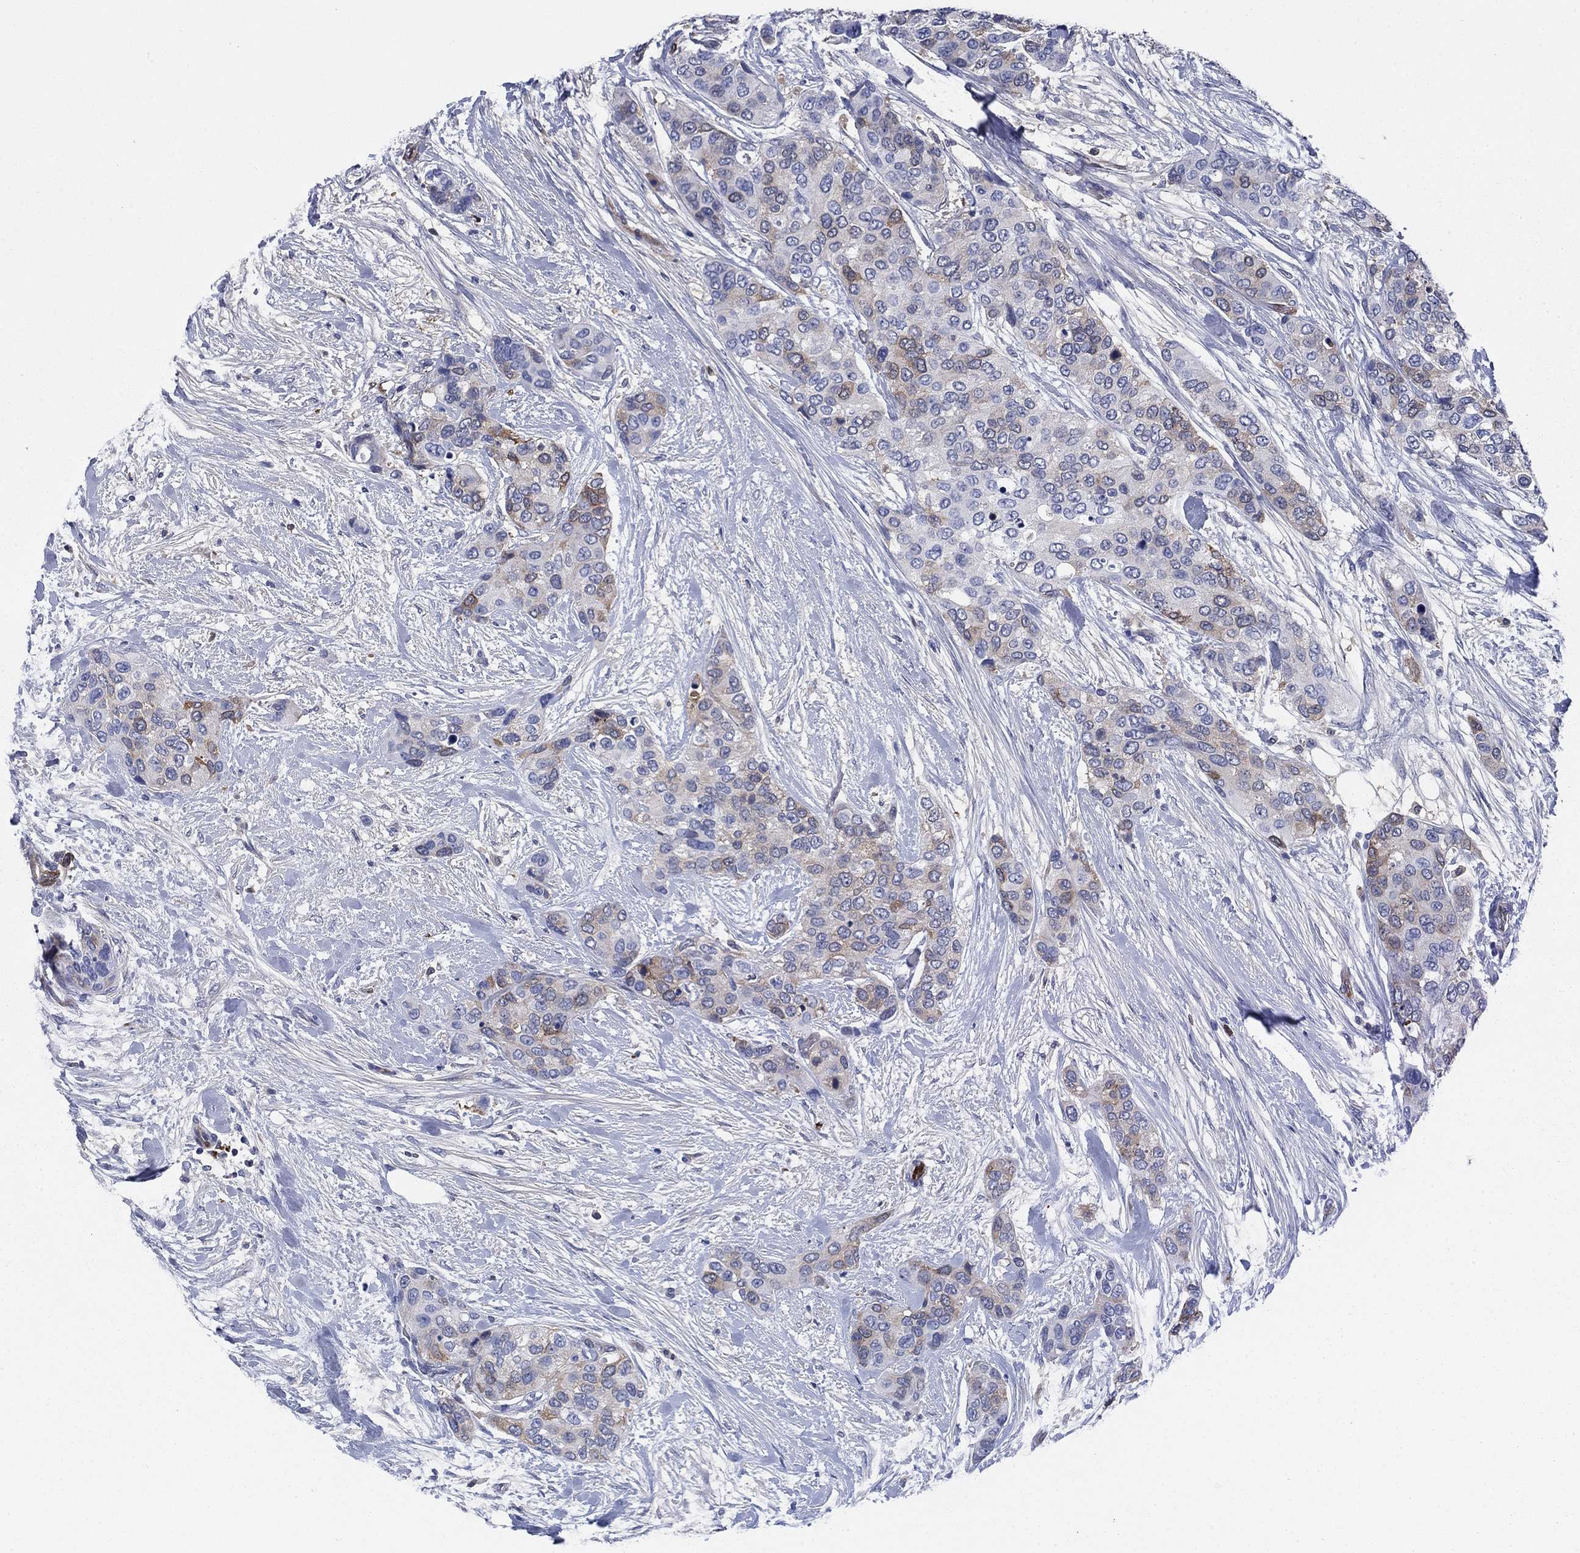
{"staining": {"intensity": "moderate", "quantity": "<25%", "location": "cytoplasmic/membranous"}, "tissue": "urothelial cancer", "cell_type": "Tumor cells", "image_type": "cancer", "snomed": [{"axis": "morphology", "description": "Urothelial carcinoma, High grade"}, {"axis": "topography", "description": "Urinary bladder"}], "caption": "Immunohistochemical staining of urothelial cancer exhibits low levels of moderate cytoplasmic/membranous protein expression in about <25% of tumor cells. The staining was performed using DAB (3,3'-diaminobenzidine), with brown indicating positive protein expression. Nuclei are stained blue with hematoxylin.", "gene": "STMN1", "patient": {"sex": "male", "age": 77}}